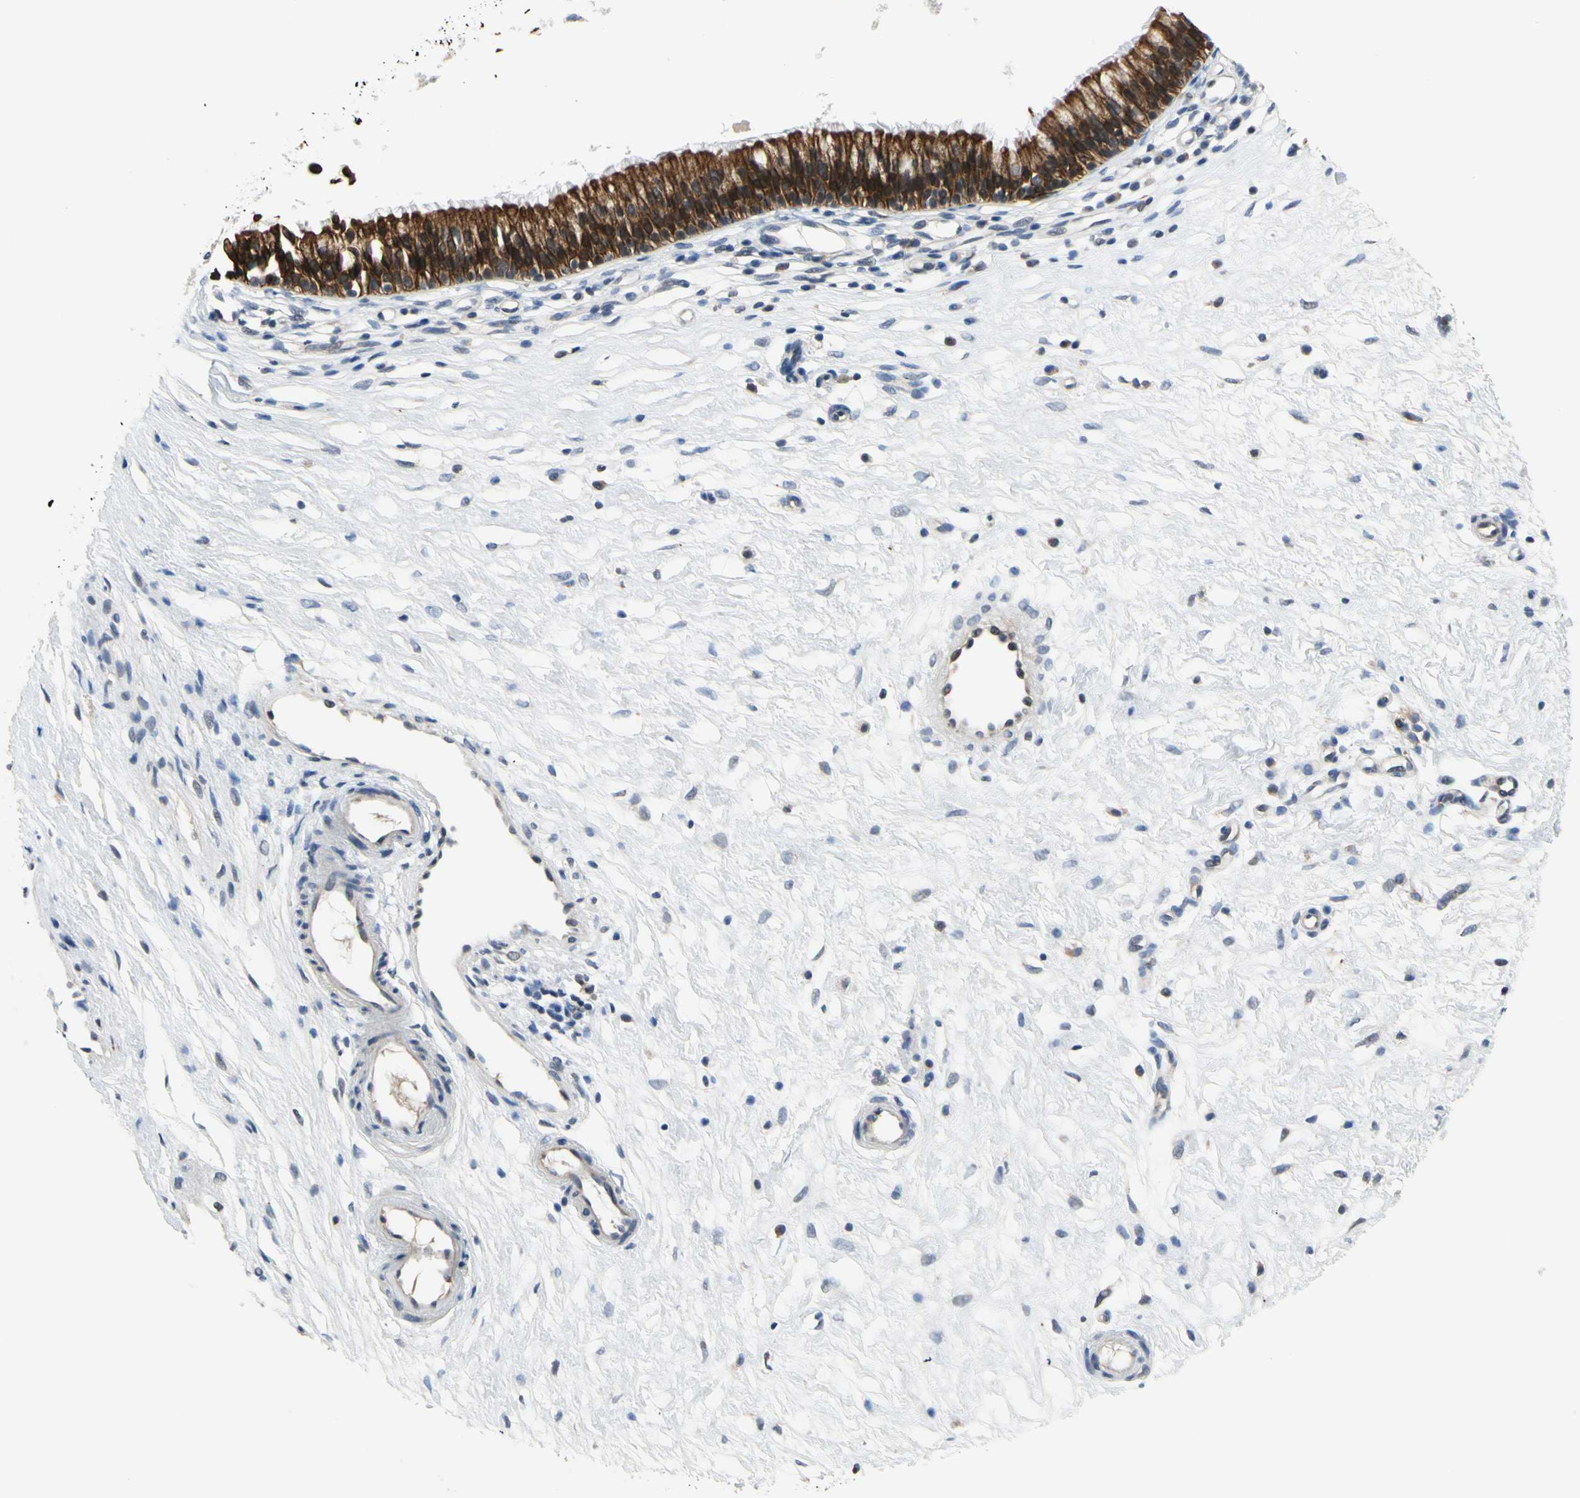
{"staining": {"intensity": "strong", "quantity": ">75%", "location": "cytoplasmic/membranous"}, "tissue": "nasopharynx", "cell_type": "Respiratory epithelial cells", "image_type": "normal", "snomed": [{"axis": "morphology", "description": "Normal tissue, NOS"}, {"axis": "topography", "description": "Nasopharynx"}], "caption": "Approximately >75% of respiratory epithelial cells in benign human nasopharynx exhibit strong cytoplasmic/membranous protein staining as visualized by brown immunohistochemical staining.", "gene": "TAF12", "patient": {"sex": "male", "age": 21}}